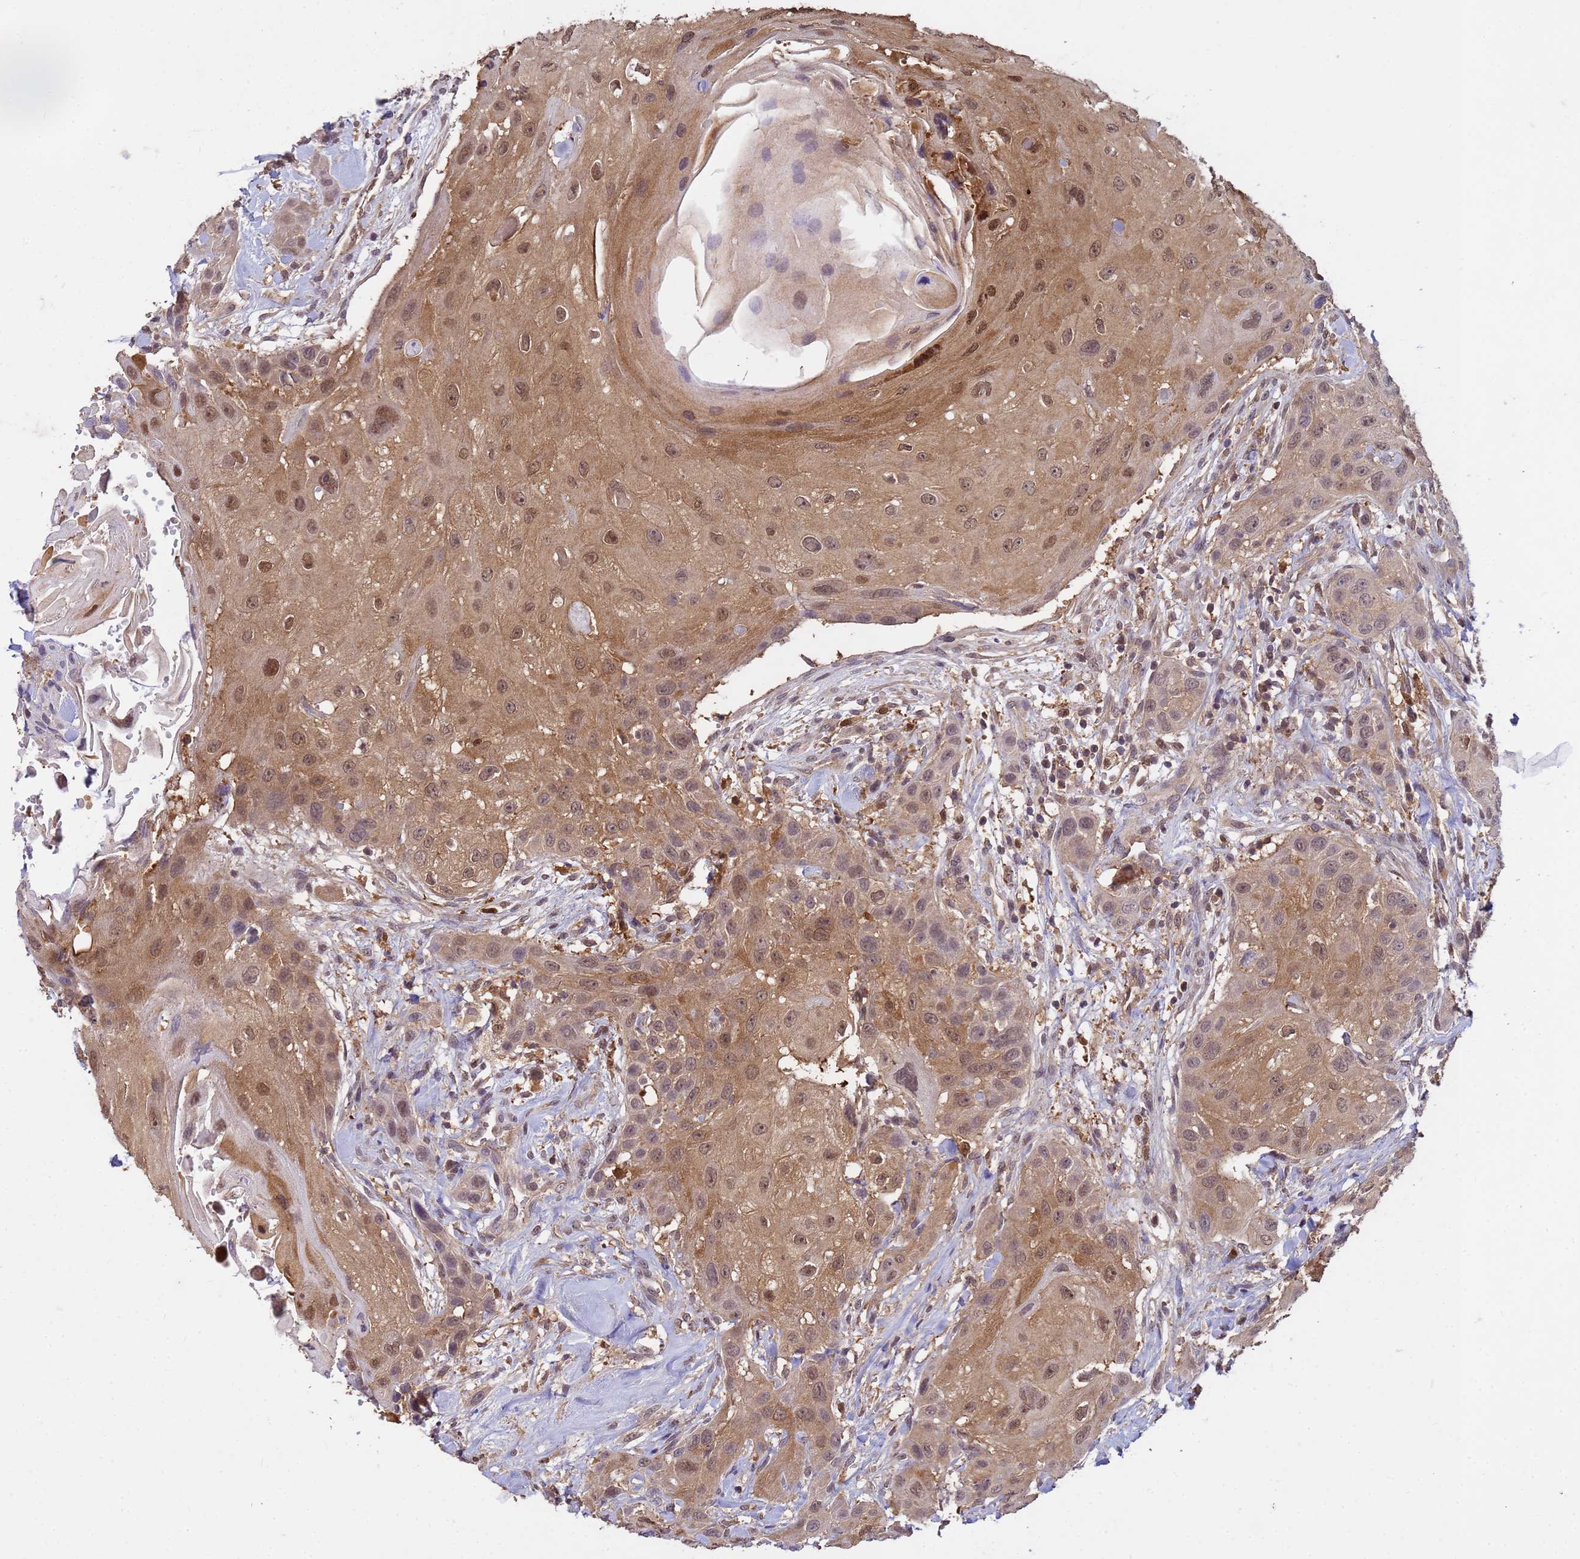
{"staining": {"intensity": "moderate", "quantity": ">75%", "location": "cytoplasmic/membranous,nuclear"}, "tissue": "head and neck cancer", "cell_type": "Tumor cells", "image_type": "cancer", "snomed": [{"axis": "morphology", "description": "Squamous cell carcinoma, NOS"}, {"axis": "topography", "description": "Head-Neck"}], "caption": "Immunohistochemical staining of head and neck squamous cell carcinoma demonstrates medium levels of moderate cytoplasmic/membranous and nuclear staining in about >75% of tumor cells.", "gene": "NPEPPS", "patient": {"sex": "male", "age": 81}}